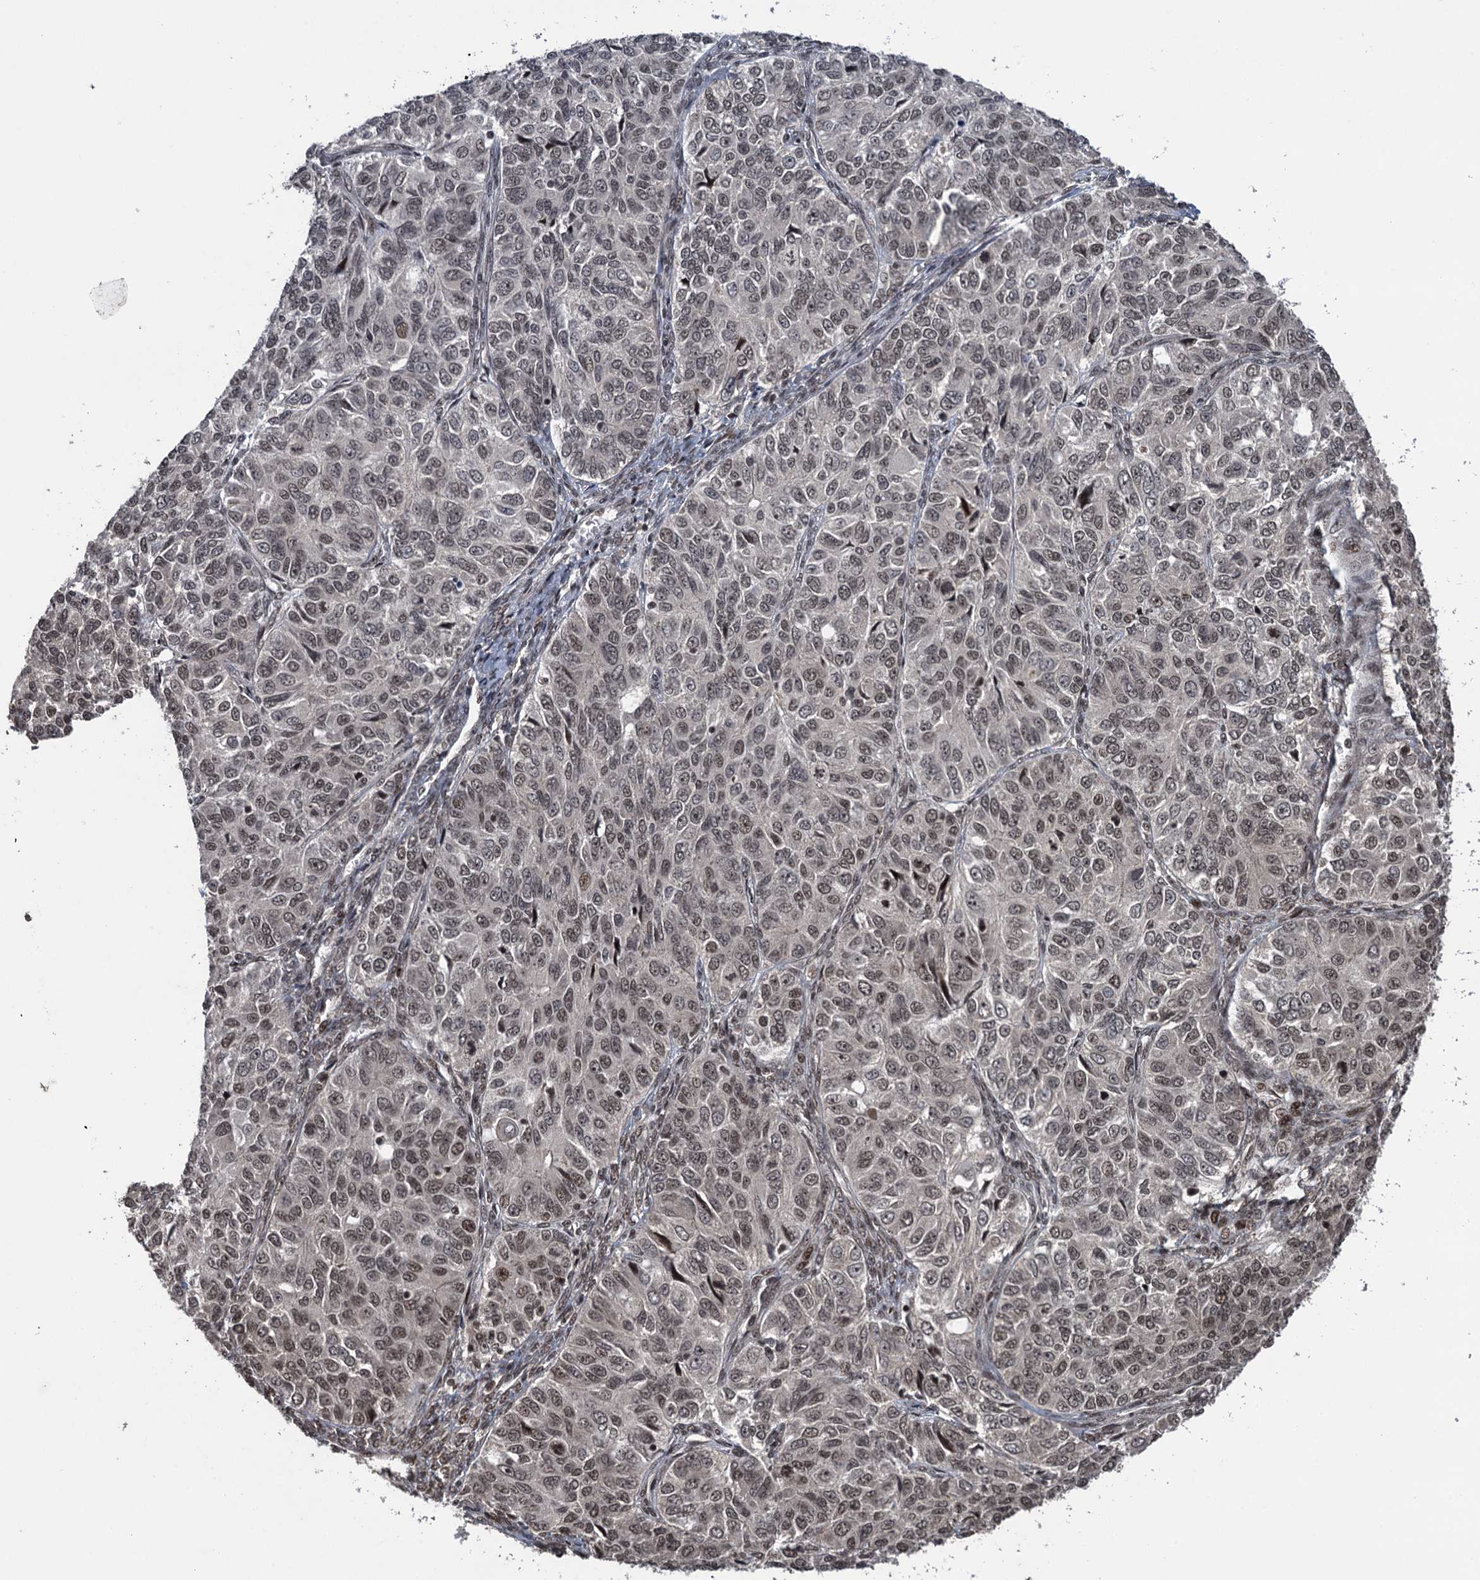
{"staining": {"intensity": "weak", "quantity": ">75%", "location": "nuclear"}, "tissue": "ovarian cancer", "cell_type": "Tumor cells", "image_type": "cancer", "snomed": [{"axis": "morphology", "description": "Carcinoma, endometroid"}, {"axis": "topography", "description": "Ovary"}], "caption": "Immunohistochemistry (DAB (3,3'-diaminobenzidine)) staining of human ovarian cancer (endometroid carcinoma) displays weak nuclear protein expression in approximately >75% of tumor cells. The staining was performed using DAB (3,3'-diaminobenzidine), with brown indicating positive protein expression. Nuclei are stained blue with hematoxylin.", "gene": "ZNF169", "patient": {"sex": "female", "age": 51}}